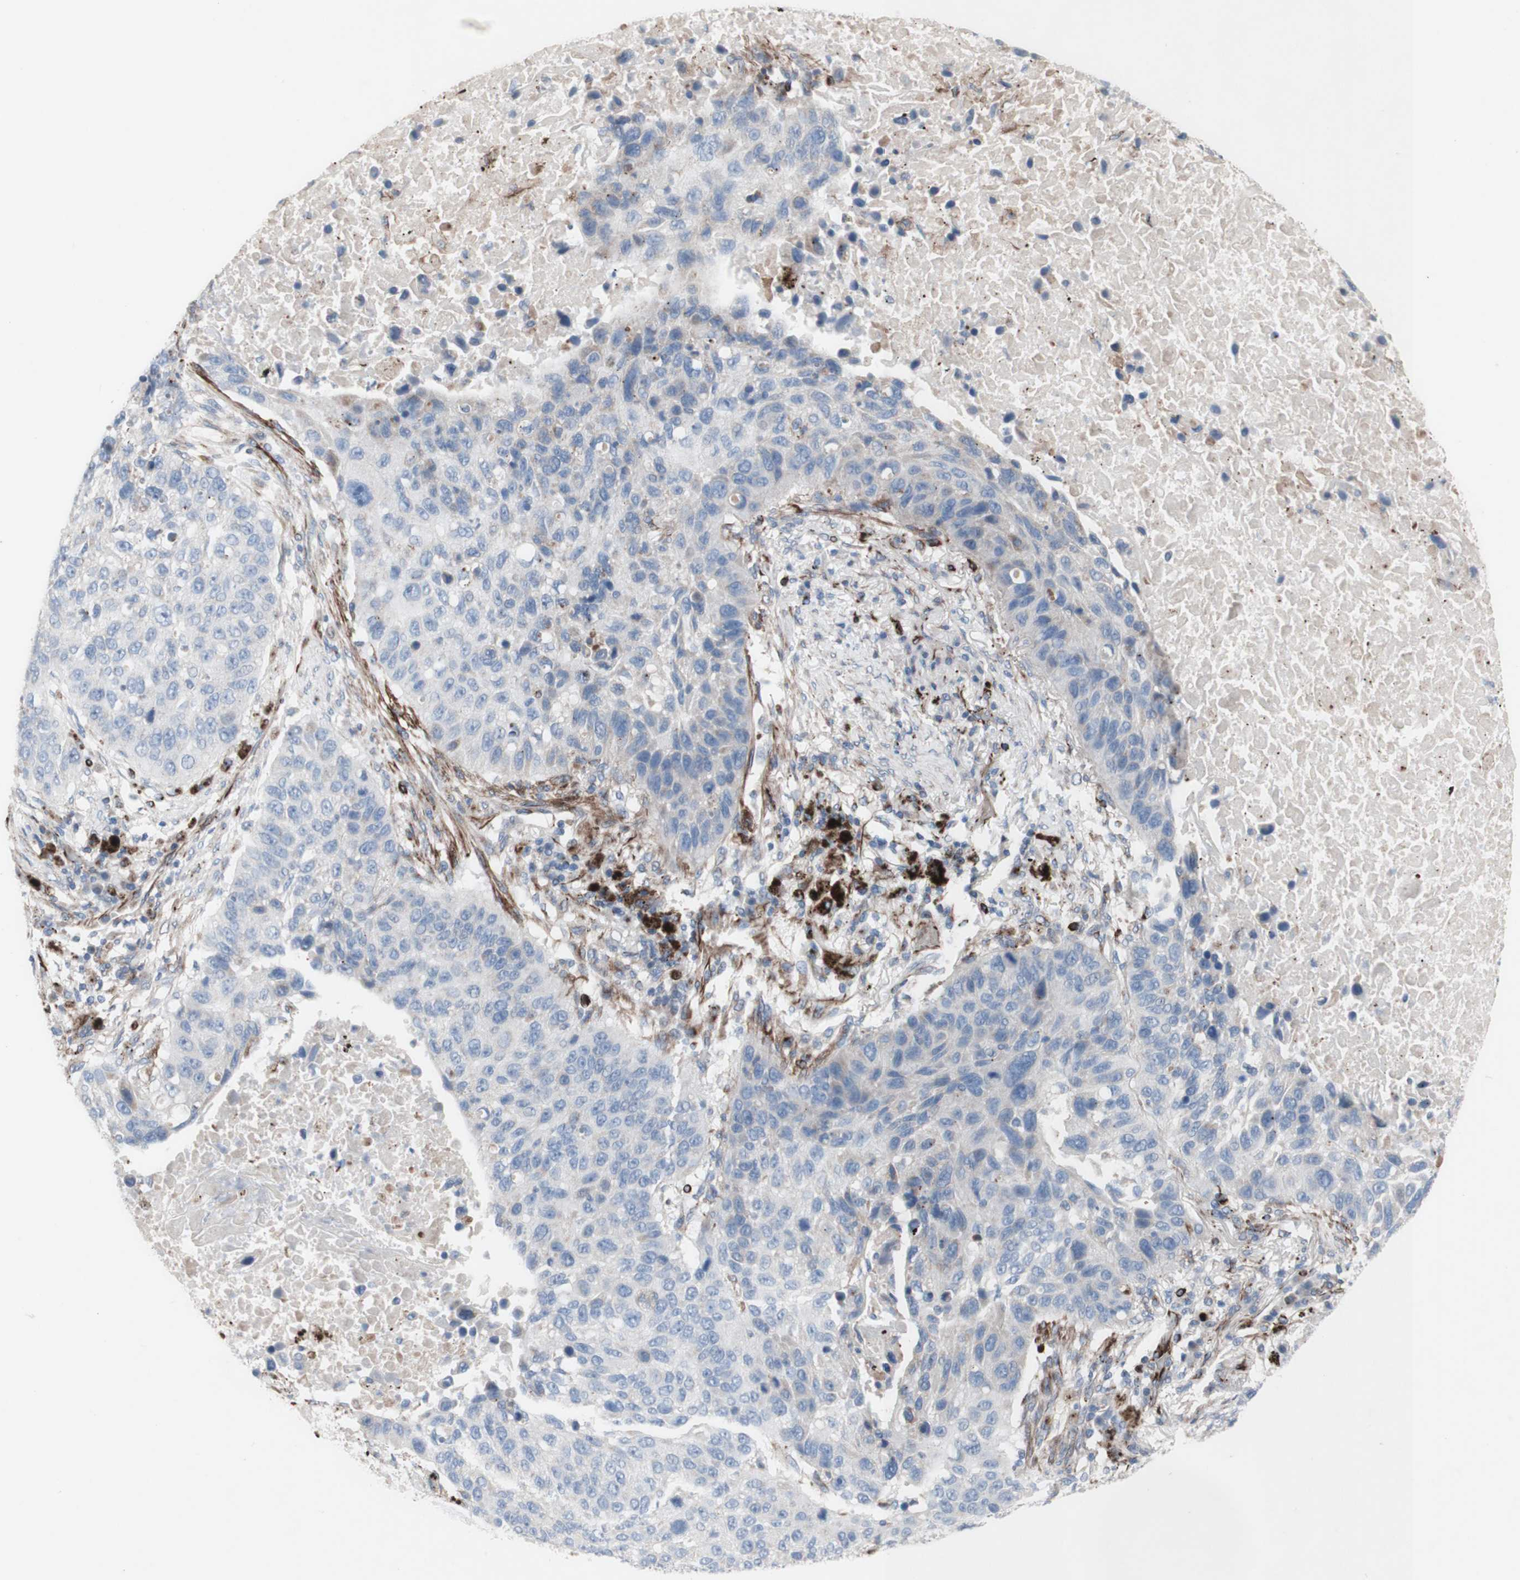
{"staining": {"intensity": "negative", "quantity": "none", "location": "none"}, "tissue": "lung cancer", "cell_type": "Tumor cells", "image_type": "cancer", "snomed": [{"axis": "morphology", "description": "Squamous cell carcinoma, NOS"}, {"axis": "topography", "description": "Lung"}], "caption": "Human lung cancer stained for a protein using immunohistochemistry reveals no positivity in tumor cells.", "gene": "AGPAT5", "patient": {"sex": "male", "age": 57}}